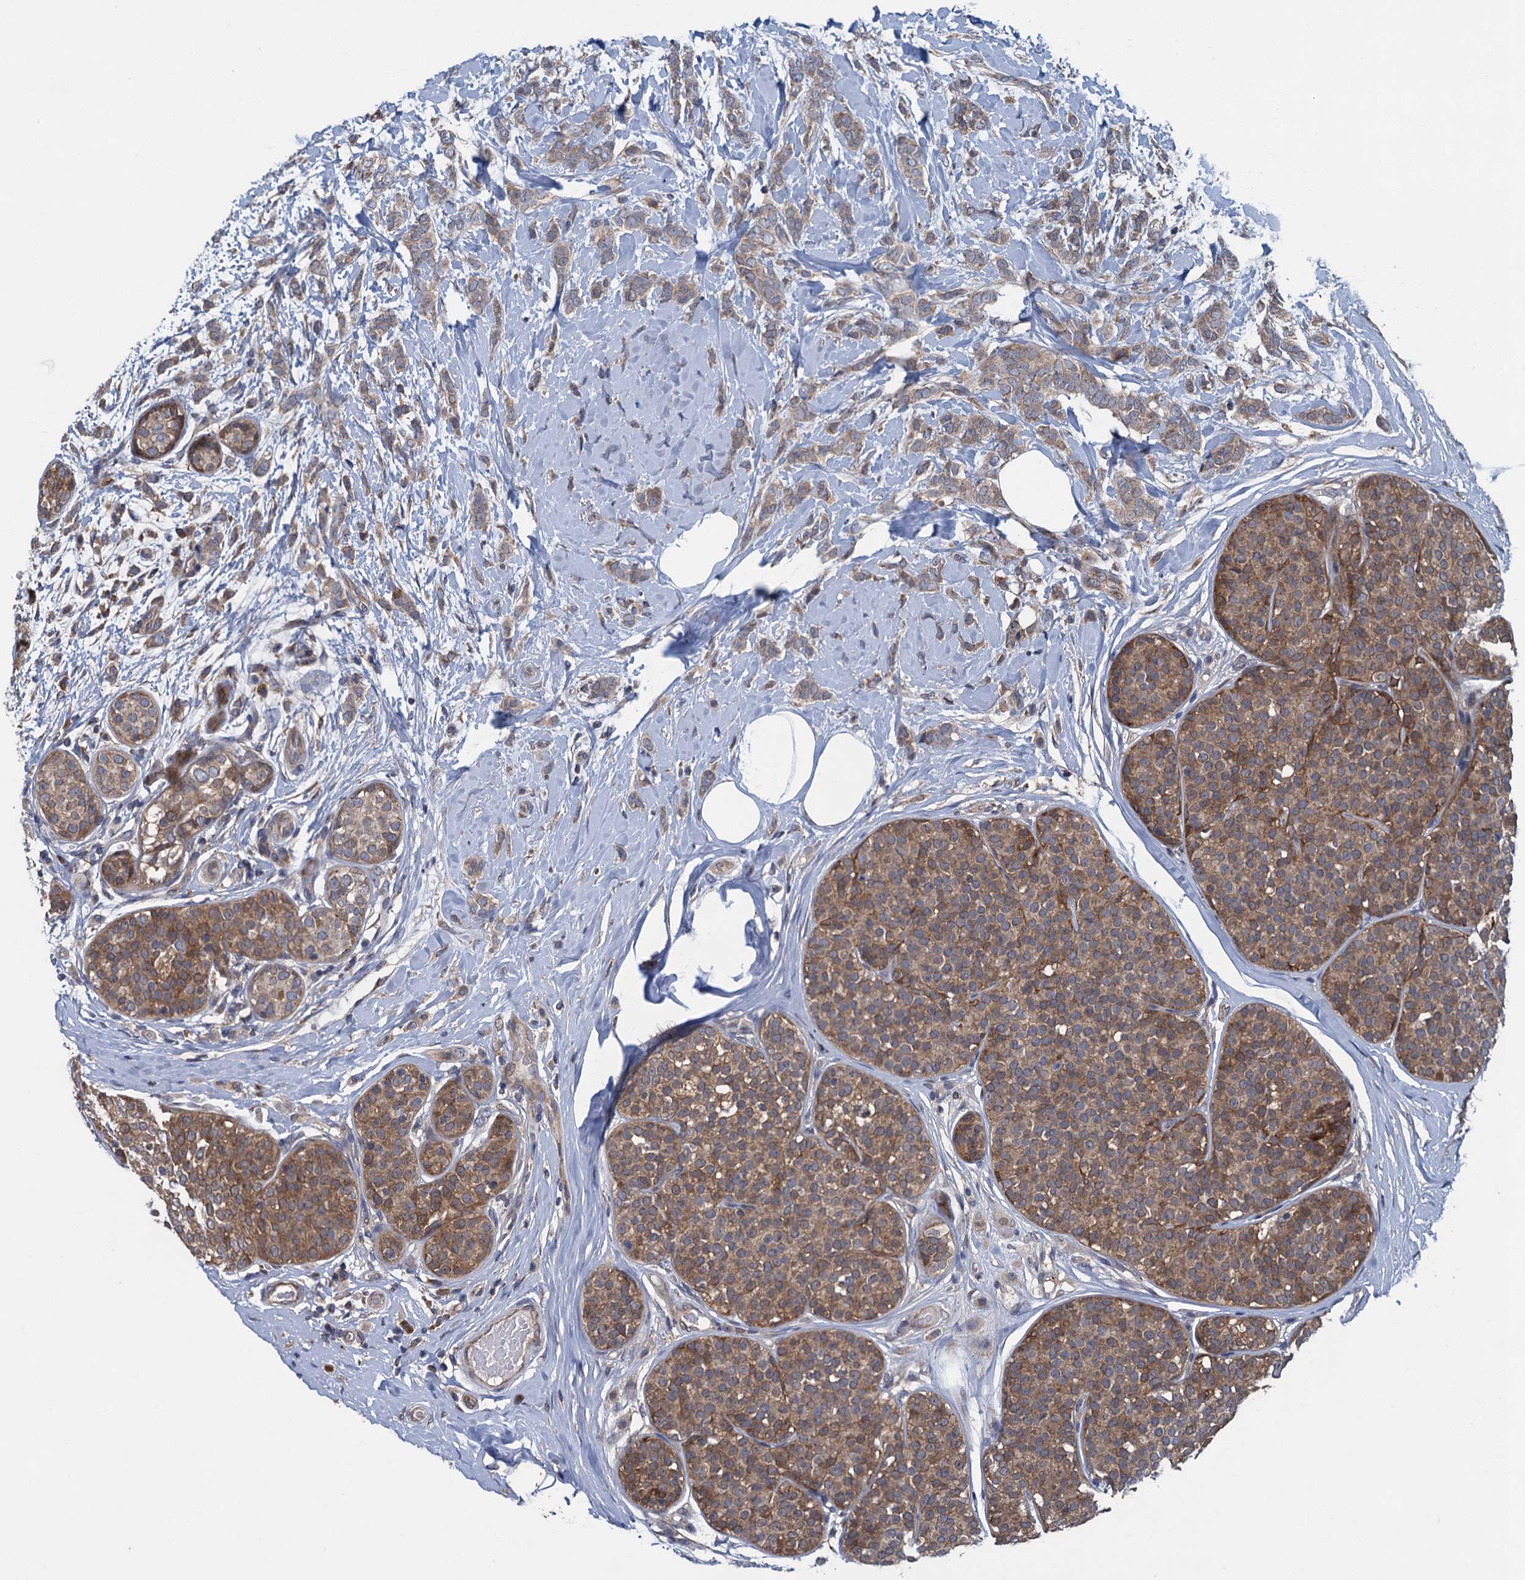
{"staining": {"intensity": "moderate", "quantity": ">75%", "location": "cytoplasmic/membranous"}, "tissue": "breast cancer", "cell_type": "Tumor cells", "image_type": "cancer", "snomed": [{"axis": "morphology", "description": "Lobular carcinoma, in situ"}, {"axis": "morphology", "description": "Lobular carcinoma"}, {"axis": "topography", "description": "Breast"}], "caption": "Moderate cytoplasmic/membranous expression for a protein is identified in approximately >75% of tumor cells of breast cancer using immunohistochemistry (IHC).", "gene": "CNTN5", "patient": {"sex": "female", "age": 41}}